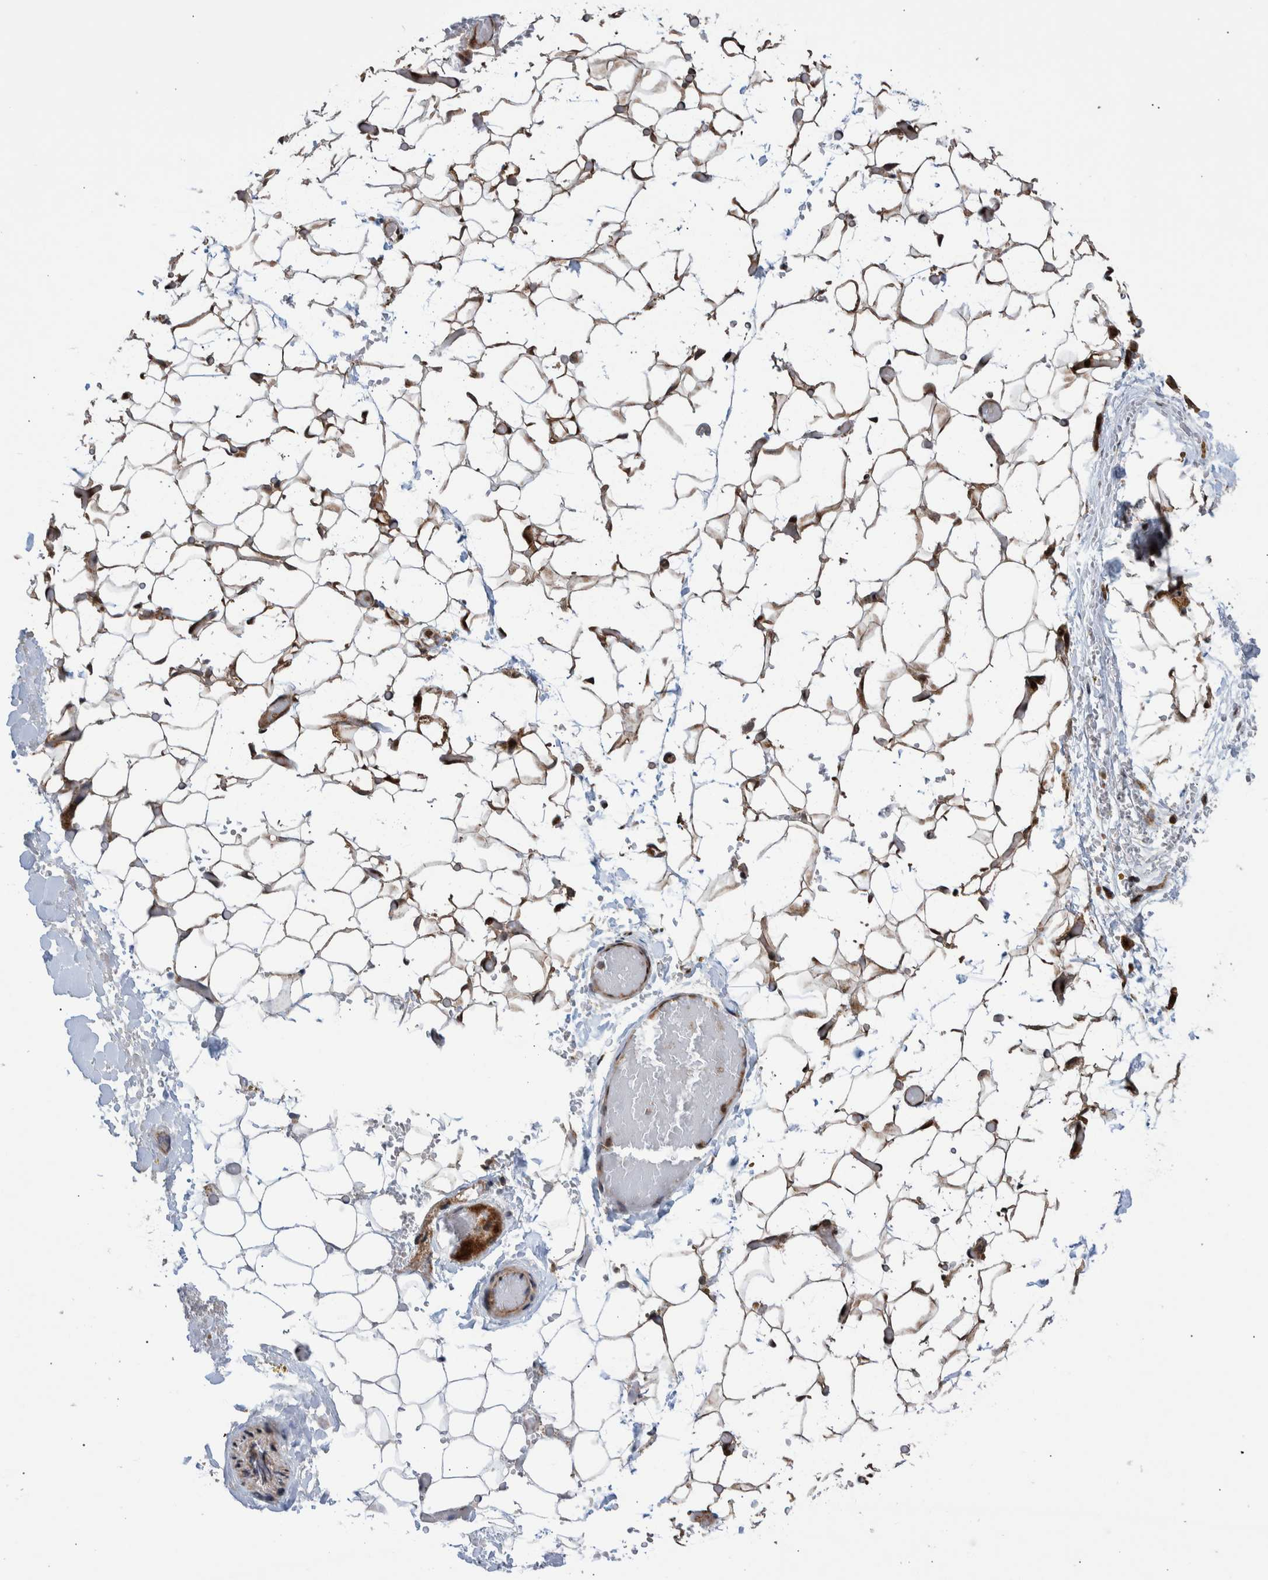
{"staining": {"intensity": "strong", "quantity": ">75%", "location": "cytoplasmic/membranous,nuclear"}, "tissue": "adipose tissue", "cell_type": "Adipocytes", "image_type": "normal", "snomed": [{"axis": "morphology", "description": "Normal tissue, NOS"}, {"axis": "topography", "description": "Kidney"}, {"axis": "topography", "description": "Peripheral nerve tissue"}], "caption": "Immunohistochemistry (DAB) staining of benign human adipose tissue exhibits strong cytoplasmic/membranous,nuclear protein staining in about >75% of adipocytes.", "gene": "SHISA6", "patient": {"sex": "male", "age": 7}}